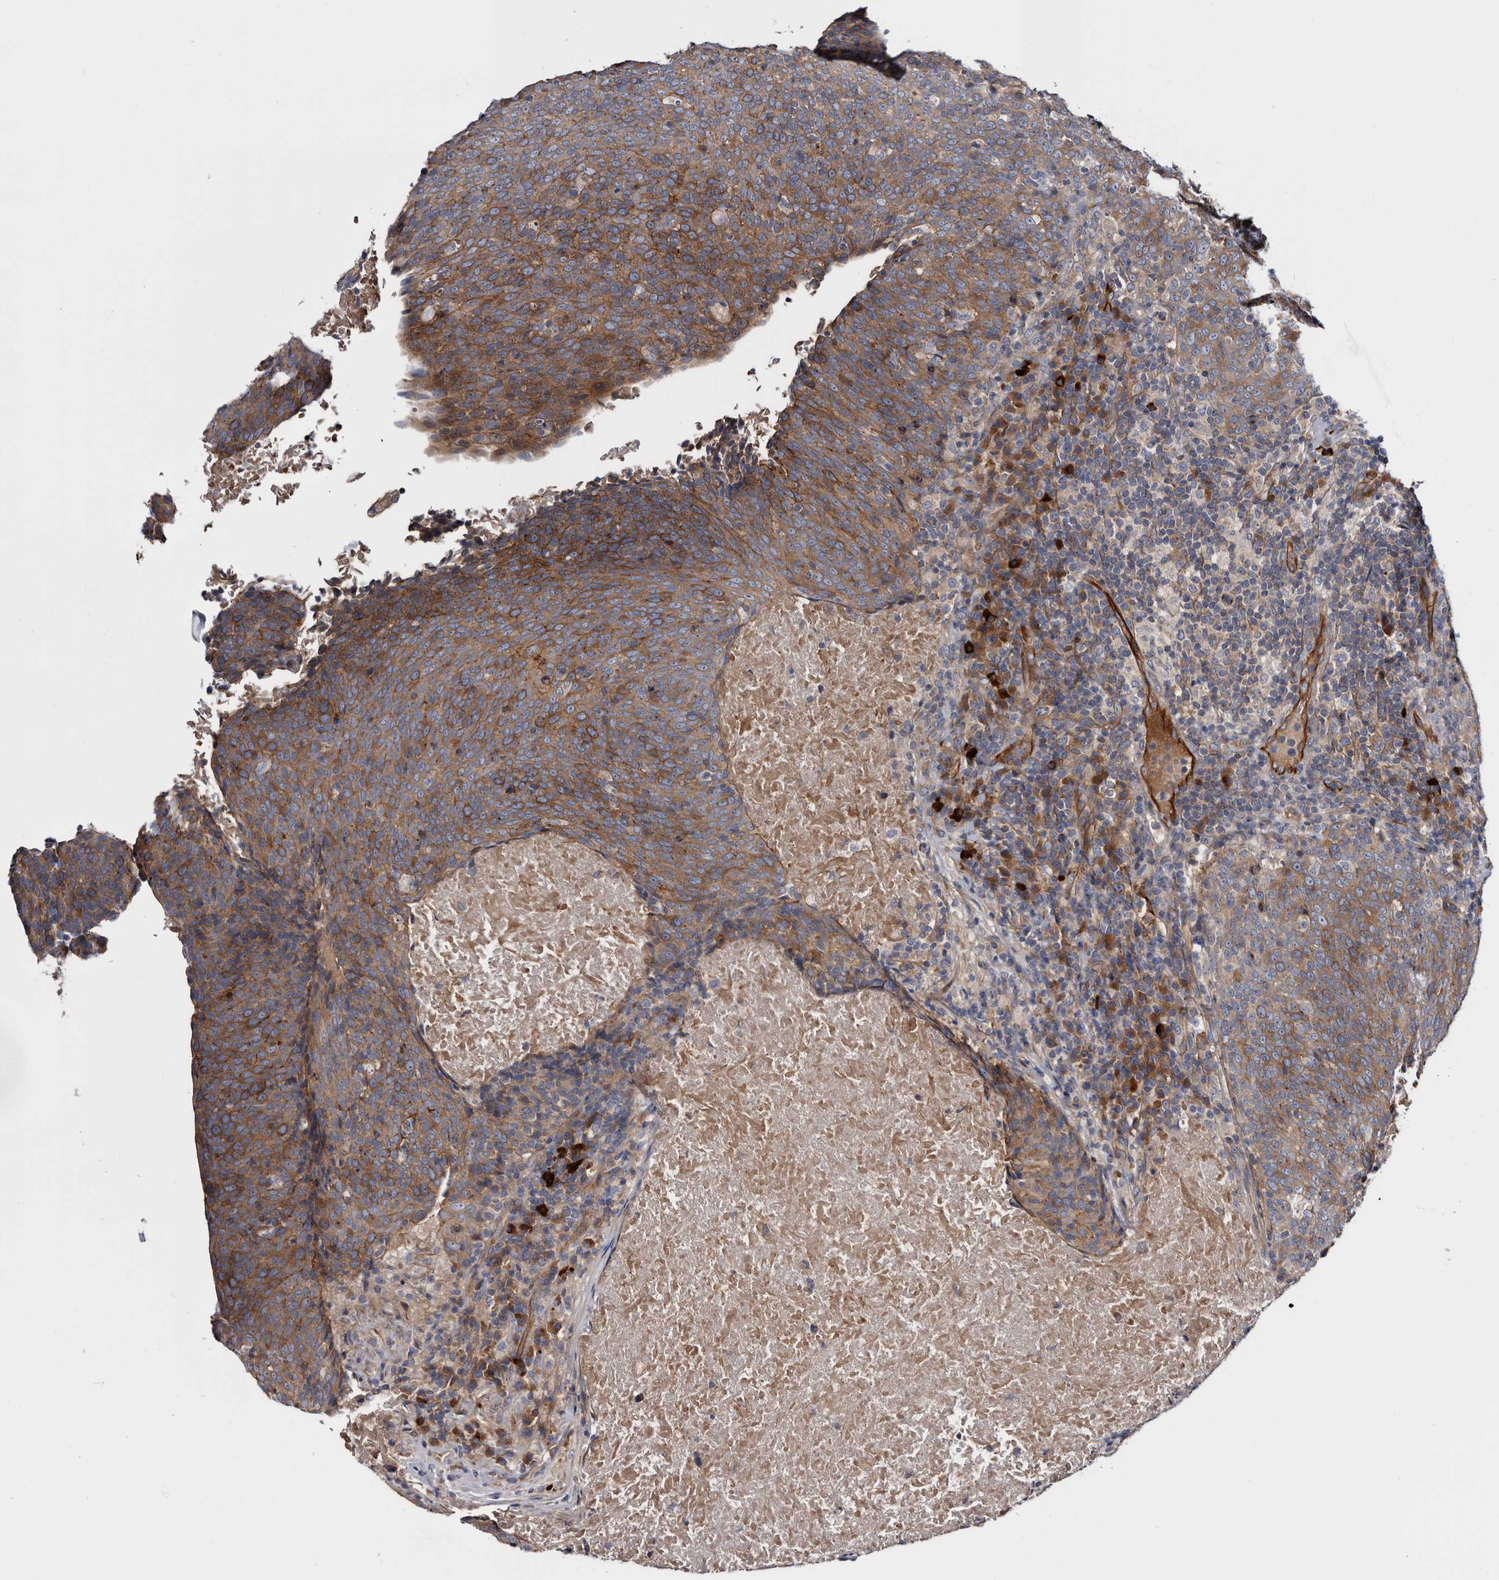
{"staining": {"intensity": "moderate", "quantity": ">75%", "location": "cytoplasmic/membranous"}, "tissue": "head and neck cancer", "cell_type": "Tumor cells", "image_type": "cancer", "snomed": [{"axis": "morphology", "description": "Squamous cell carcinoma, NOS"}, {"axis": "morphology", "description": "Squamous cell carcinoma, metastatic, NOS"}, {"axis": "topography", "description": "Lymph node"}, {"axis": "topography", "description": "Head-Neck"}], "caption": "A medium amount of moderate cytoplasmic/membranous expression is identified in approximately >75% of tumor cells in head and neck cancer tissue. The staining was performed using DAB, with brown indicating positive protein expression. Nuclei are stained blue with hematoxylin.", "gene": "TSPAN17", "patient": {"sex": "male", "age": 62}}